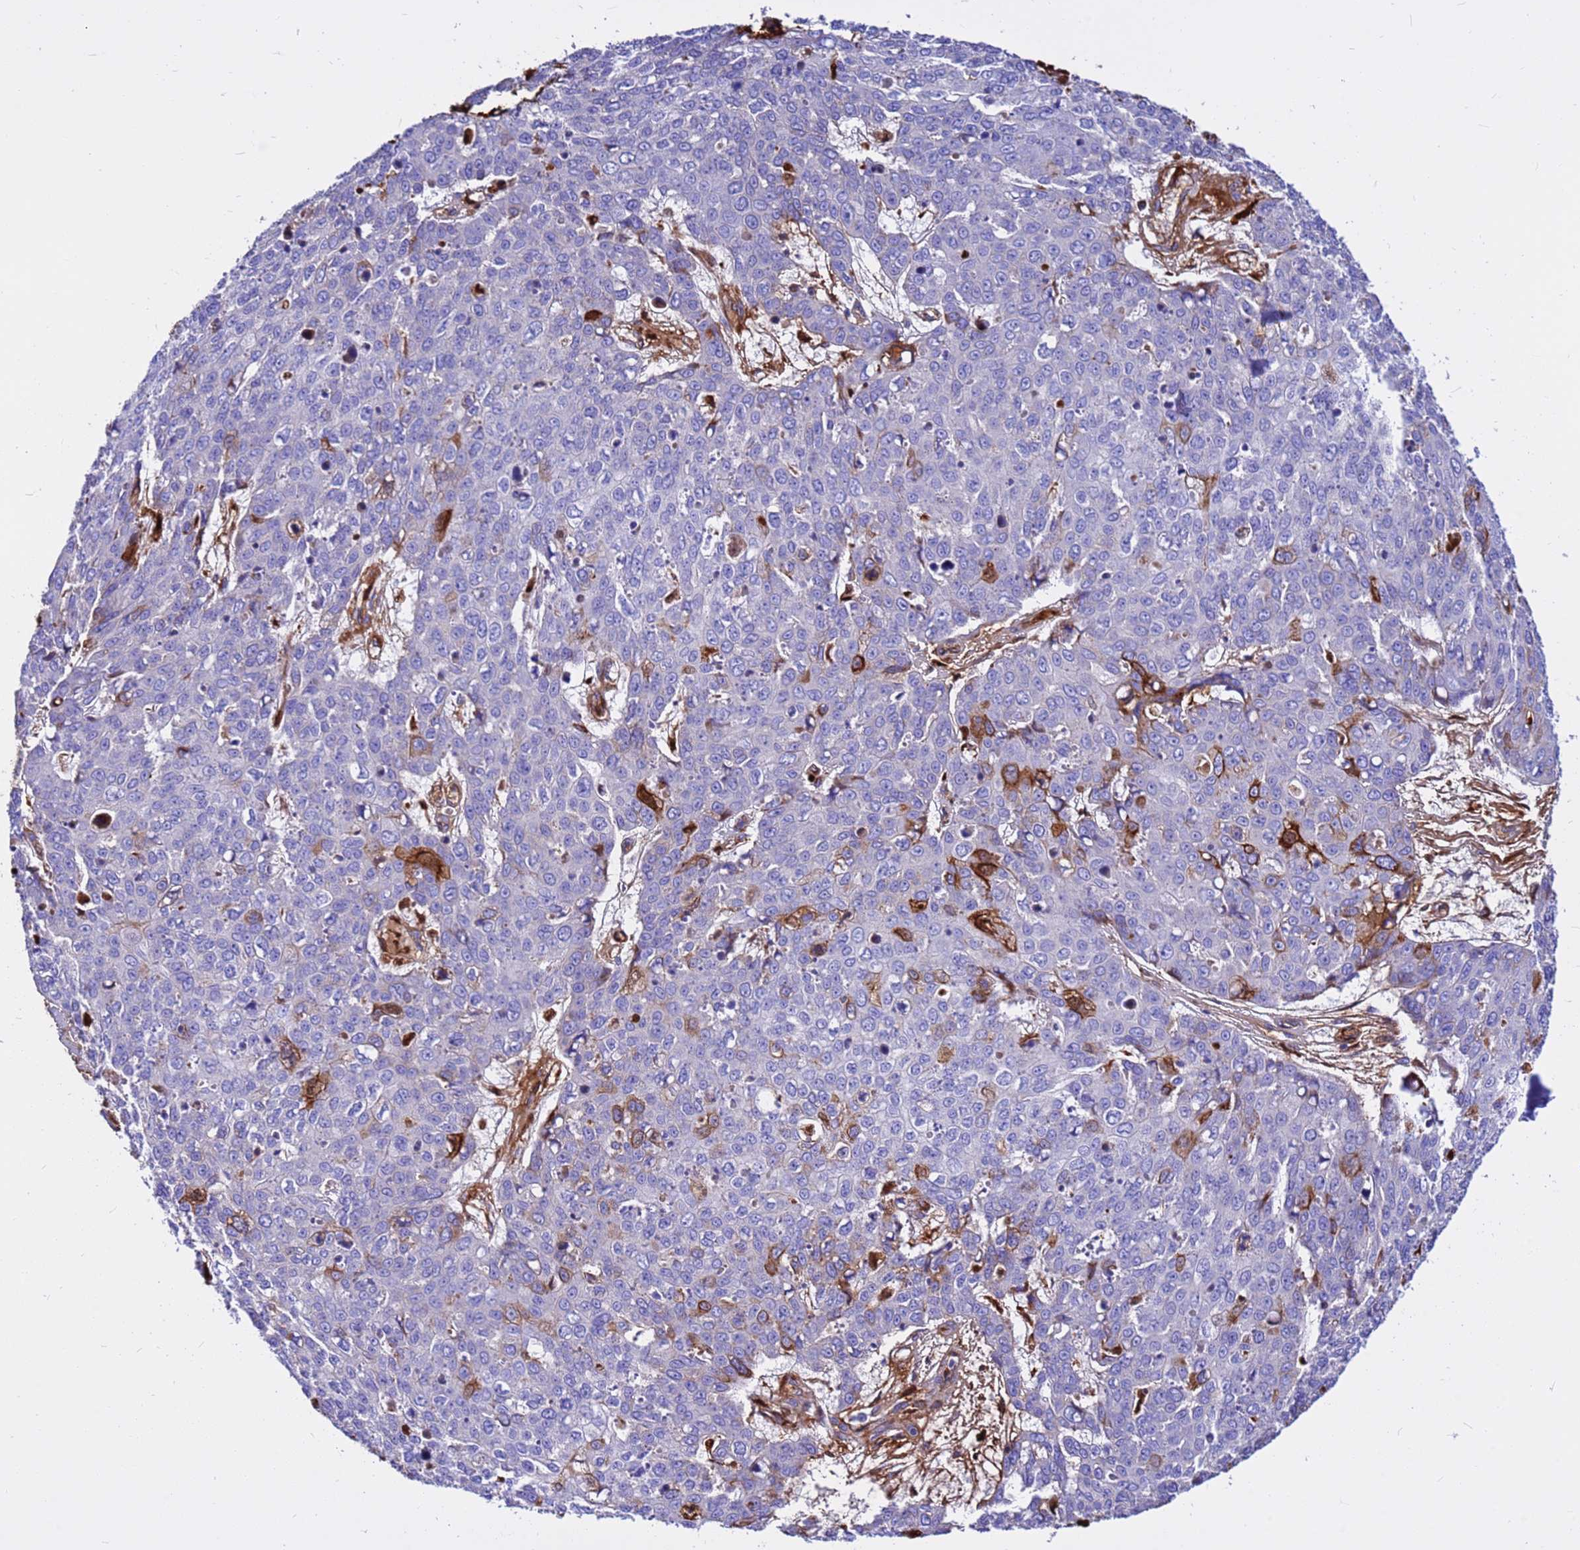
{"staining": {"intensity": "negative", "quantity": "none", "location": "none"}, "tissue": "skin cancer", "cell_type": "Tumor cells", "image_type": "cancer", "snomed": [{"axis": "morphology", "description": "Normal tissue, NOS"}, {"axis": "morphology", "description": "Squamous cell carcinoma, NOS"}, {"axis": "topography", "description": "Skin"}], "caption": "A photomicrograph of human skin cancer (squamous cell carcinoma) is negative for staining in tumor cells.", "gene": "CRHBP", "patient": {"sex": "male", "age": 72}}